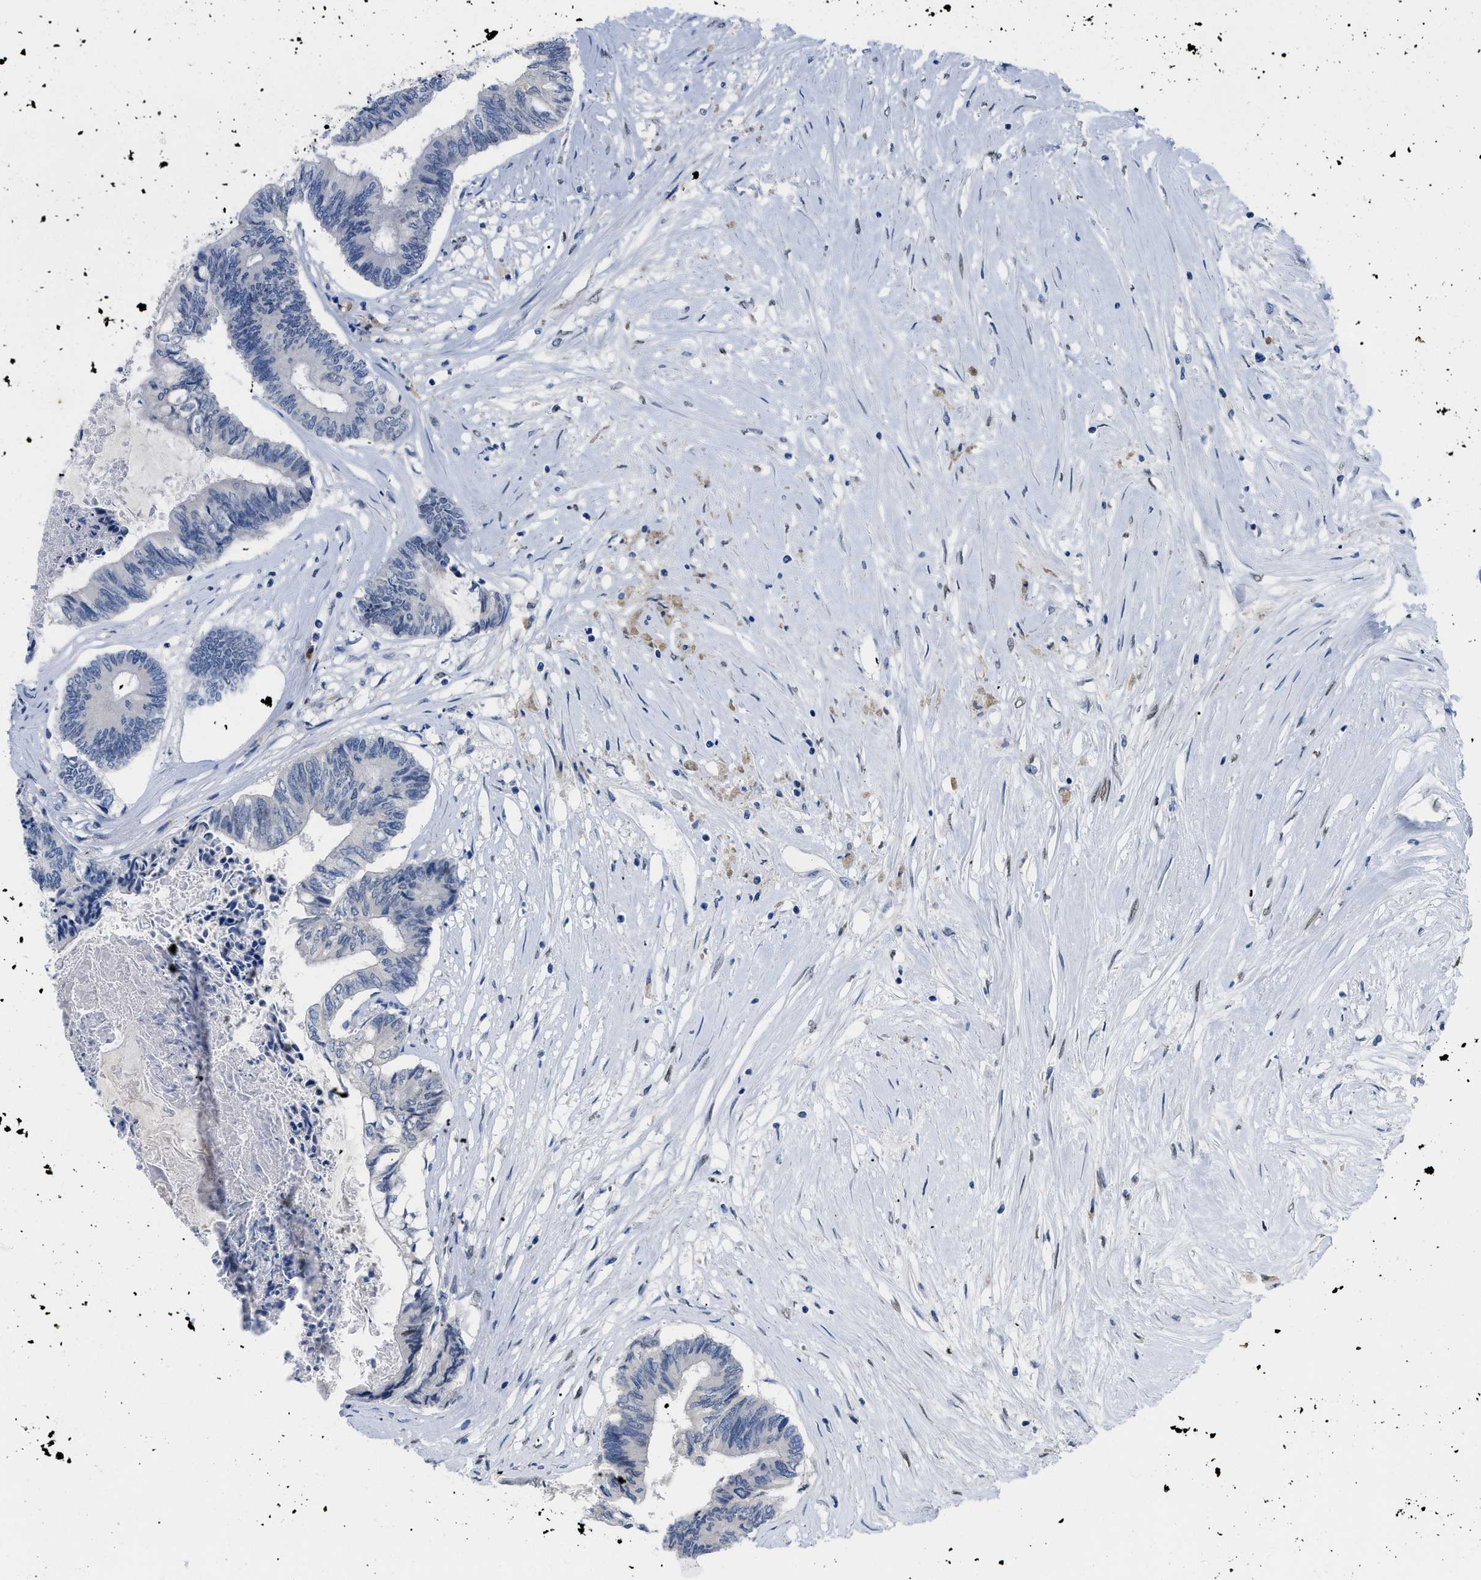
{"staining": {"intensity": "negative", "quantity": "none", "location": "none"}, "tissue": "colorectal cancer", "cell_type": "Tumor cells", "image_type": "cancer", "snomed": [{"axis": "morphology", "description": "Adenocarcinoma, NOS"}, {"axis": "topography", "description": "Rectum"}], "caption": "There is no significant positivity in tumor cells of colorectal cancer.", "gene": "NFIX", "patient": {"sex": "male", "age": 63}}